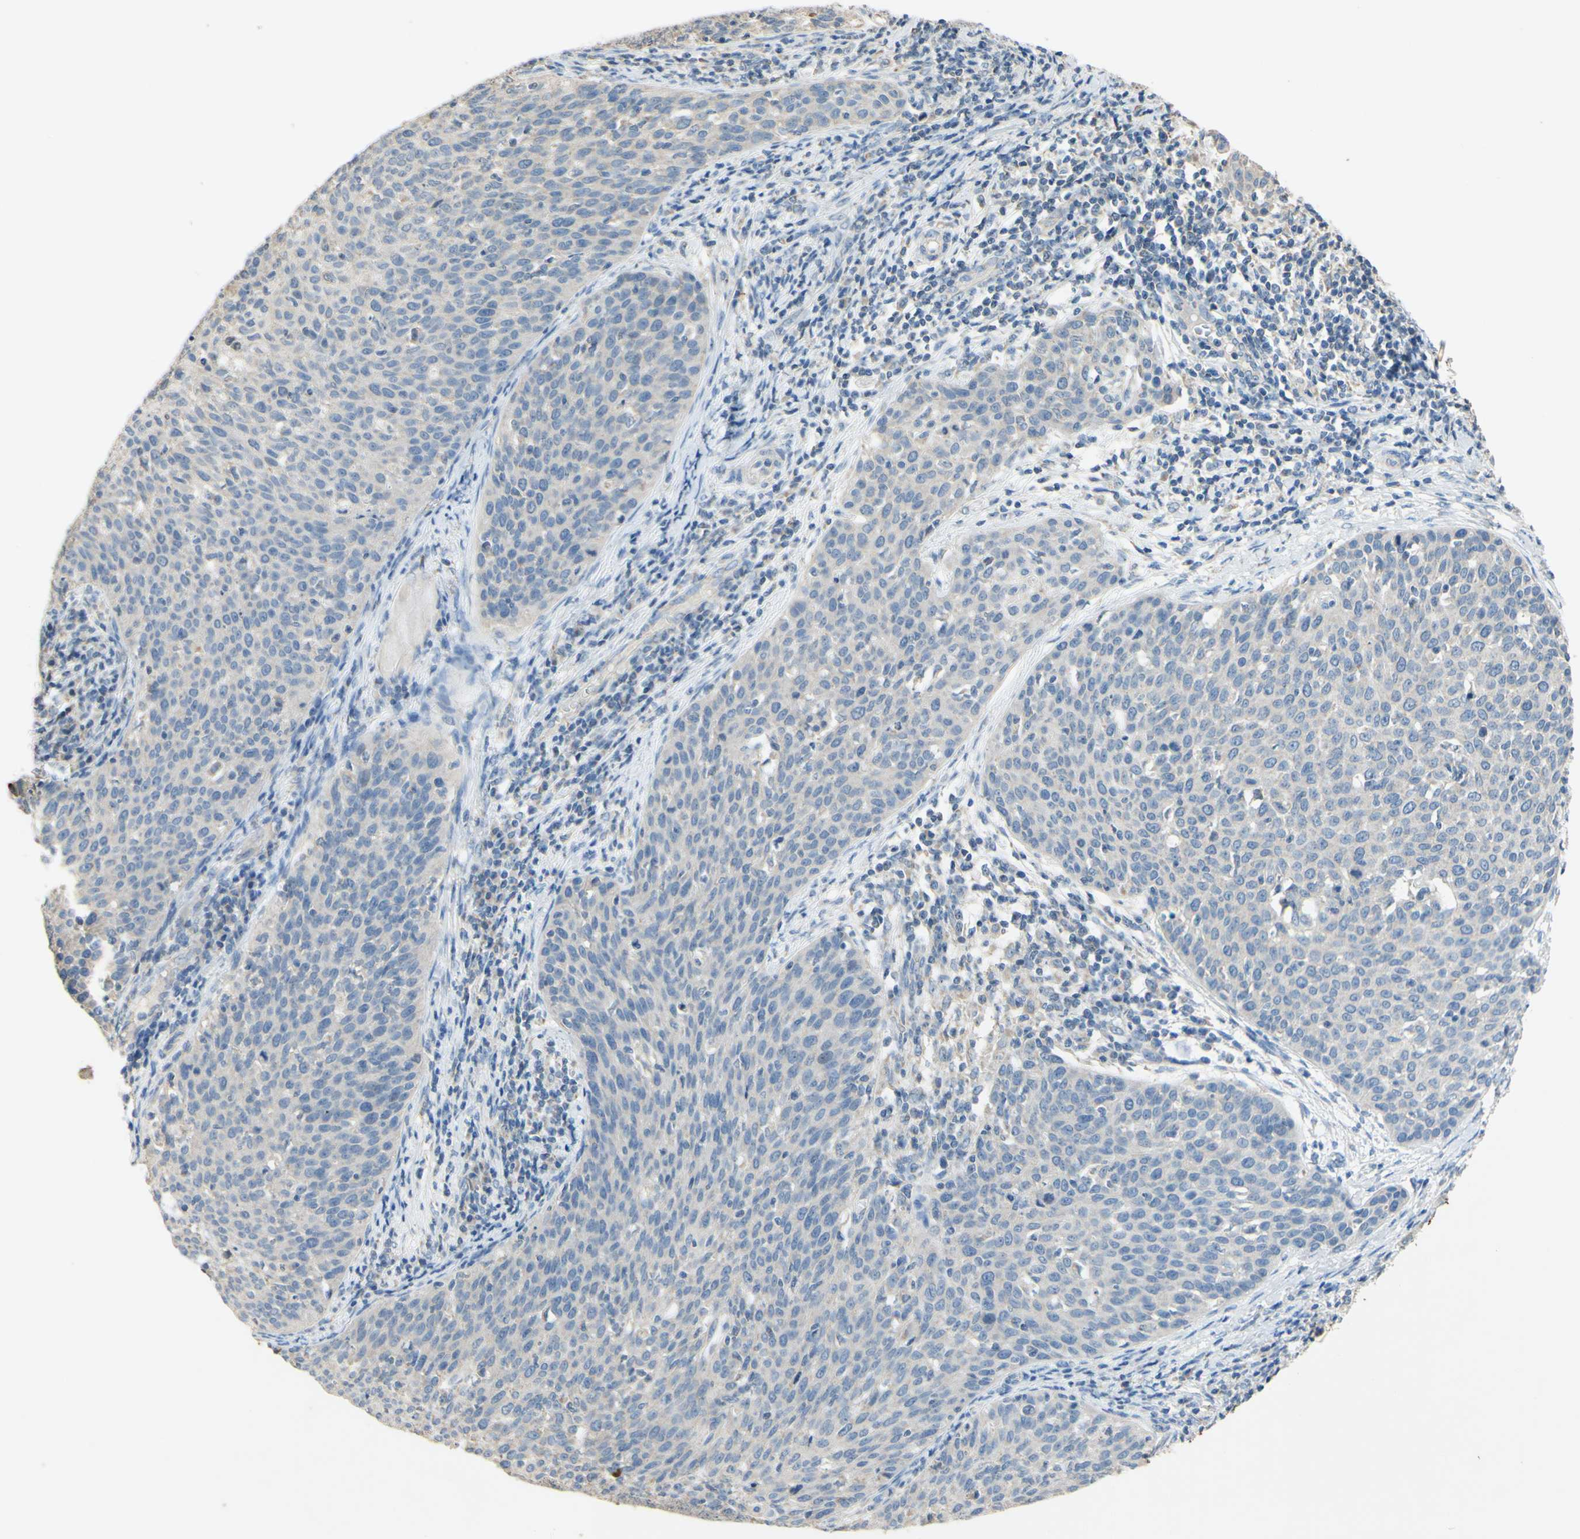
{"staining": {"intensity": "negative", "quantity": "none", "location": "none"}, "tissue": "cervical cancer", "cell_type": "Tumor cells", "image_type": "cancer", "snomed": [{"axis": "morphology", "description": "Squamous cell carcinoma, NOS"}, {"axis": "topography", "description": "Cervix"}], "caption": "This is a image of immunohistochemistry staining of cervical cancer, which shows no expression in tumor cells. (DAB immunohistochemistry visualized using brightfield microscopy, high magnification).", "gene": "PTGIS", "patient": {"sex": "female", "age": 38}}